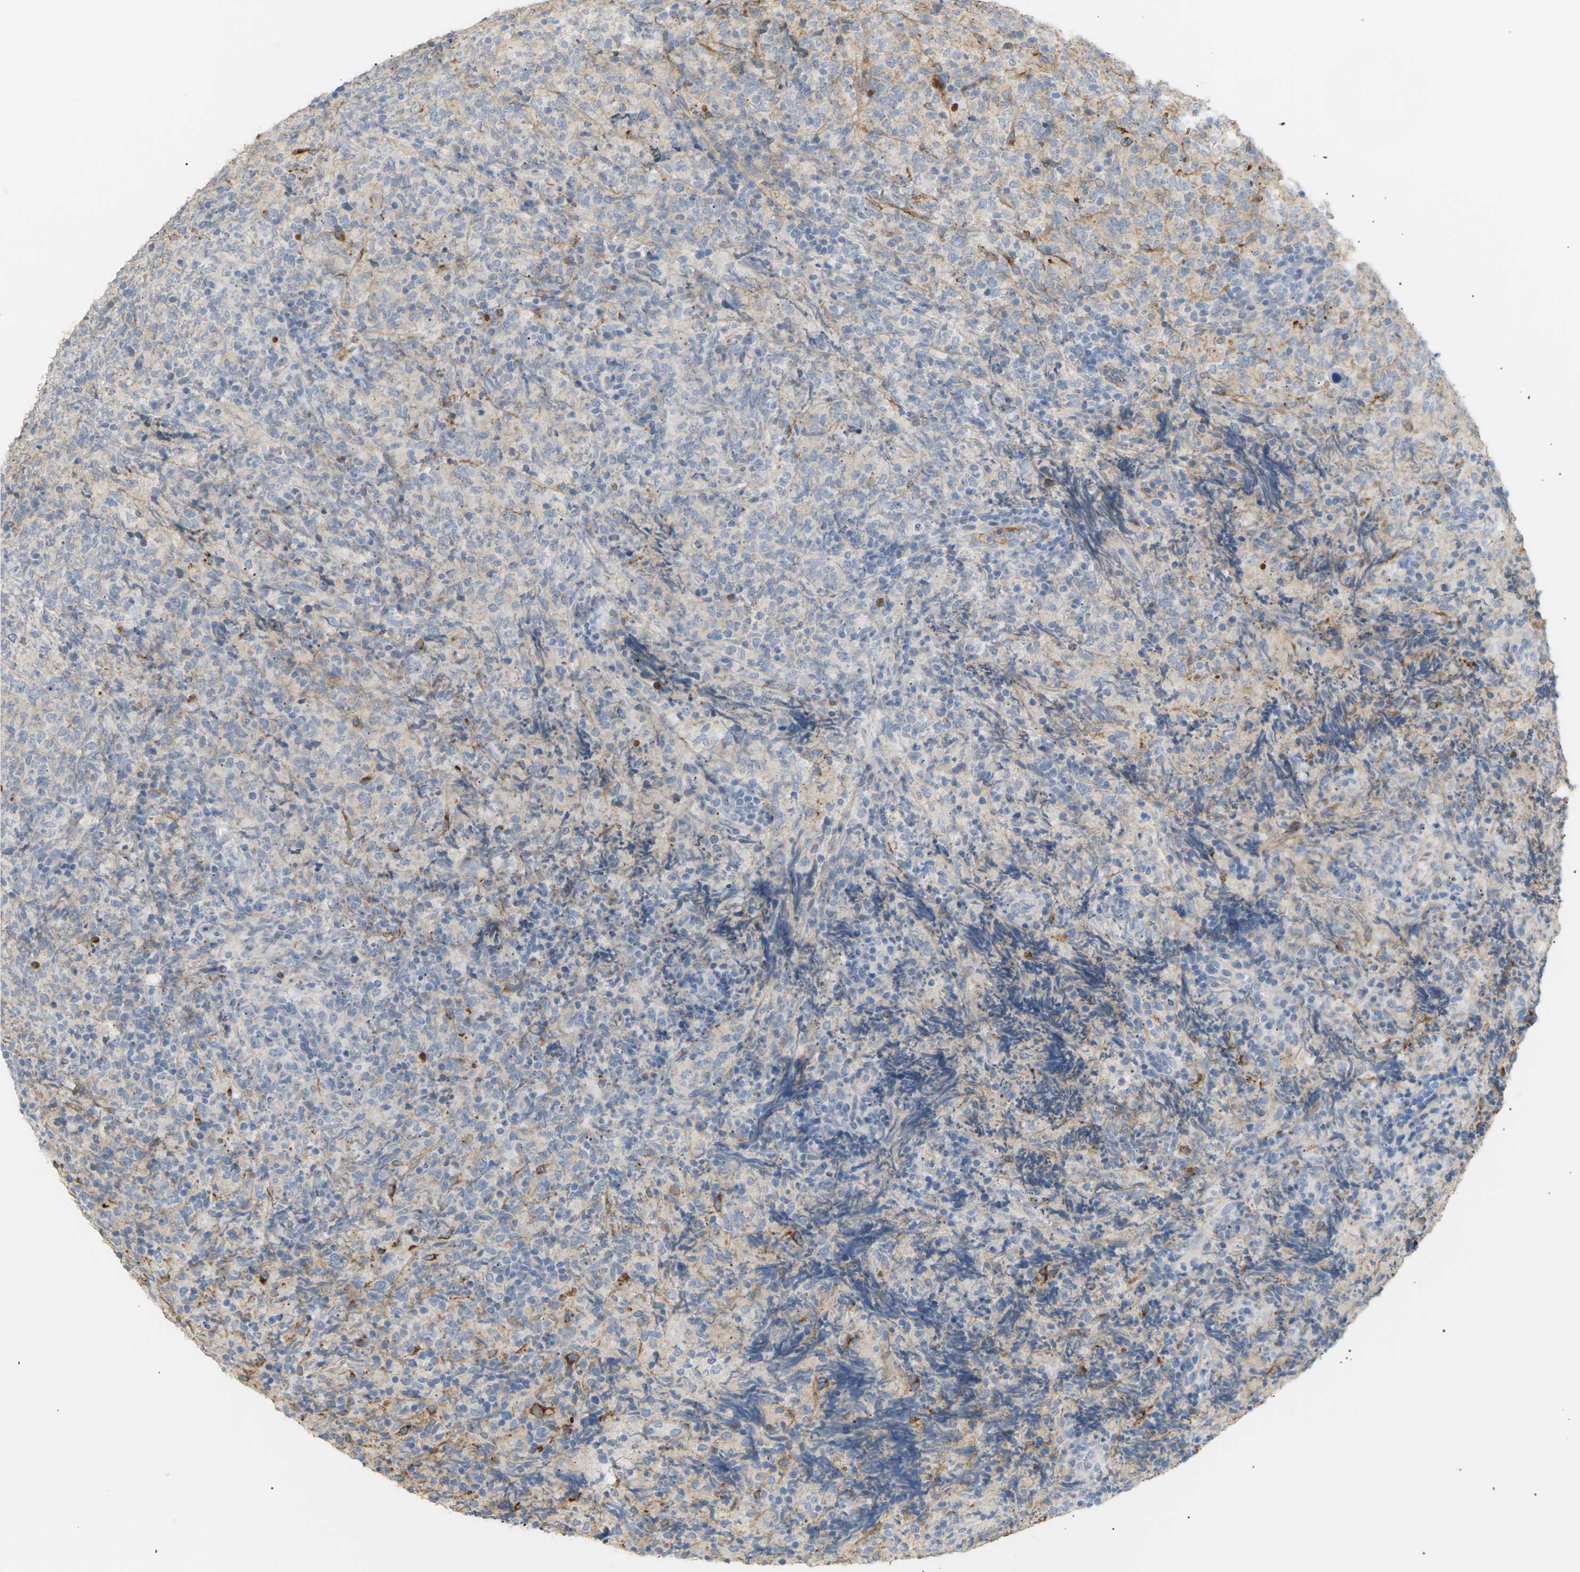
{"staining": {"intensity": "negative", "quantity": "none", "location": "none"}, "tissue": "lymphoma", "cell_type": "Tumor cells", "image_type": "cancer", "snomed": [{"axis": "morphology", "description": "Malignant lymphoma, non-Hodgkin's type, High grade"}, {"axis": "topography", "description": "Tonsil"}], "caption": "High power microscopy image of an IHC histopathology image of high-grade malignant lymphoma, non-Hodgkin's type, revealing no significant staining in tumor cells.", "gene": "CLU", "patient": {"sex": "female", "age": 36}}